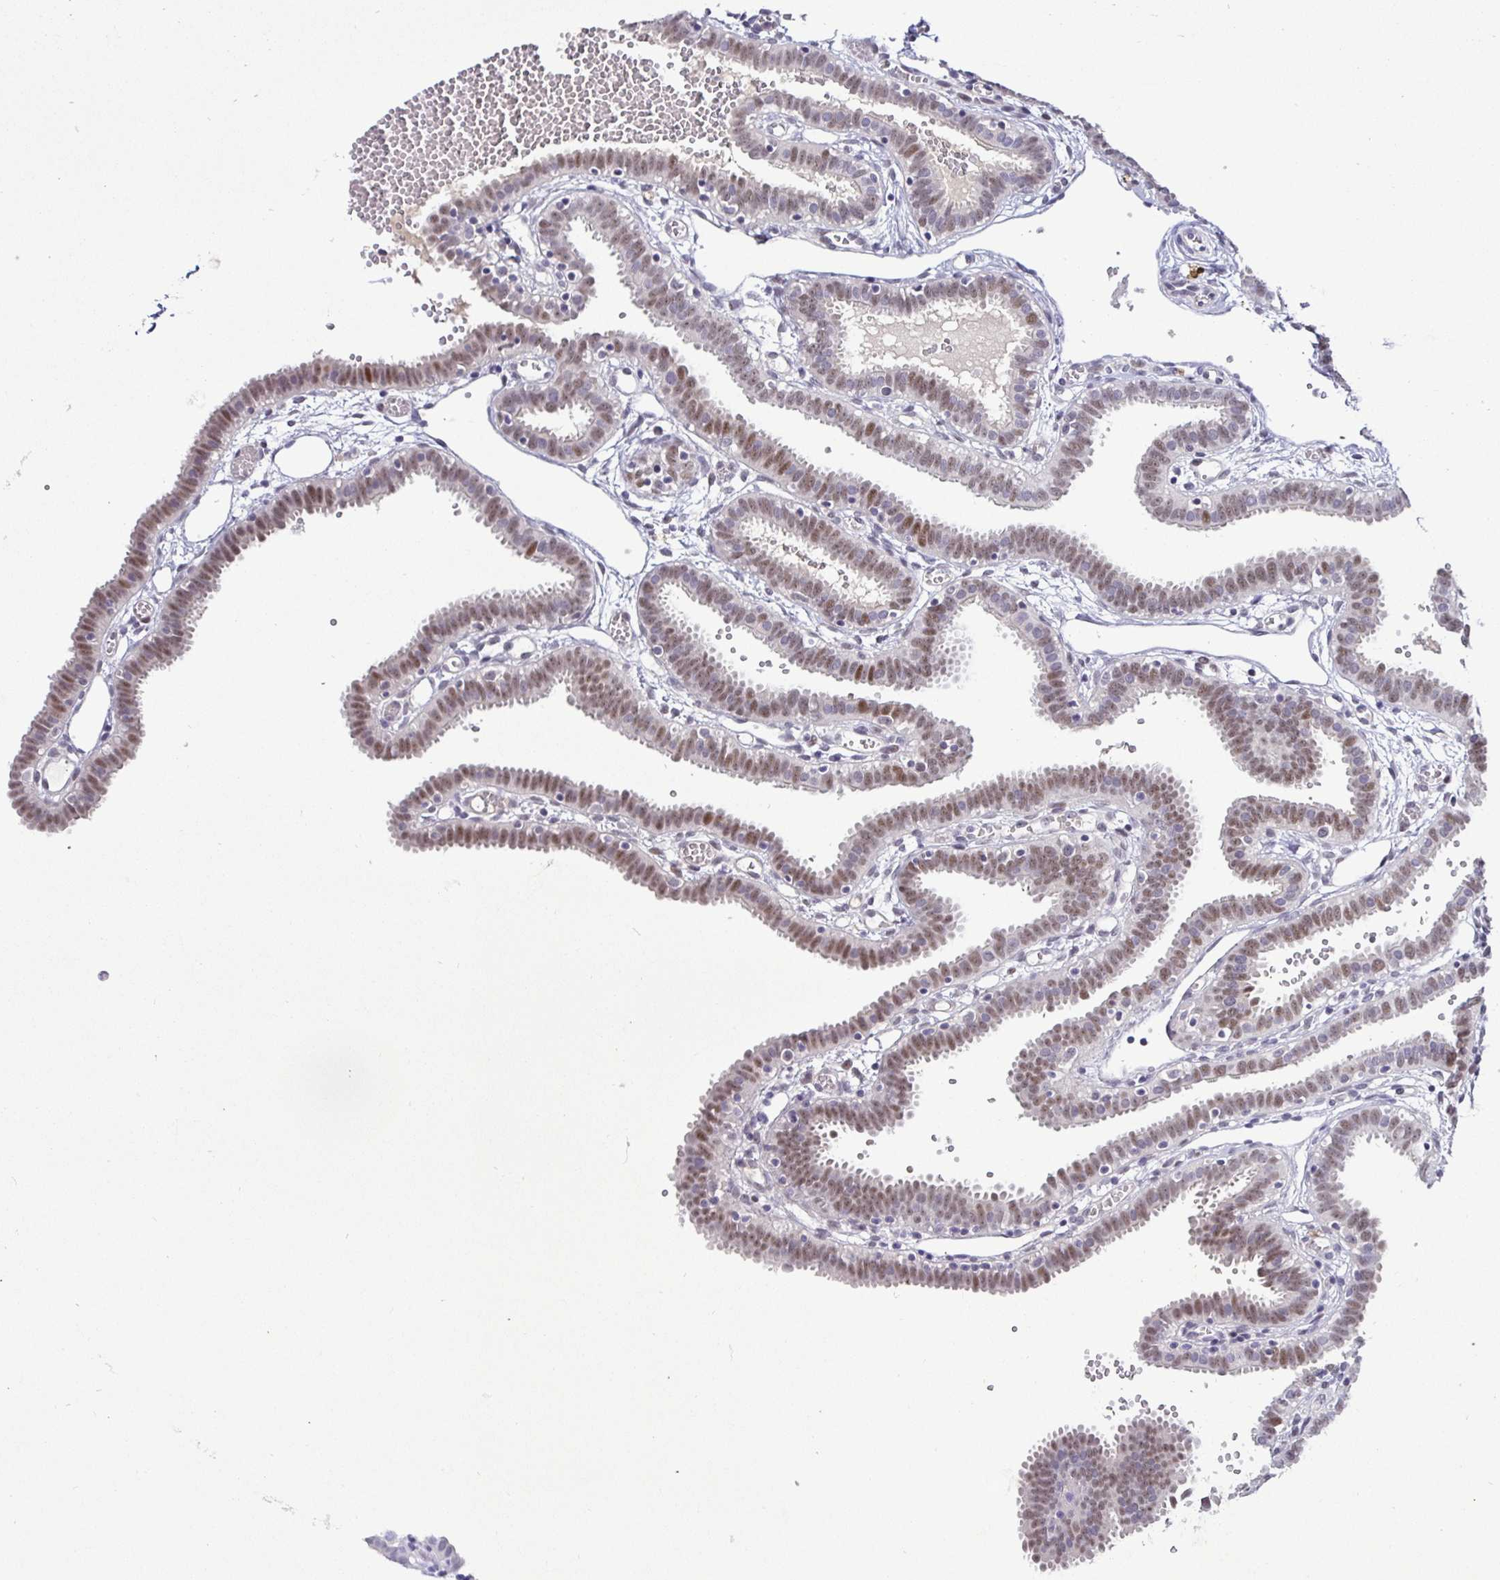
{"staining": {"intensity": "moderate", "quantity": ">75%", "location": "nuclear"}, "tissue": "fallopian tube", "cell_type": "Glandular cells", "image_type": "normal", "snomed": [{"axis": "morphology", "description": "Normal tissue, NOS"}, {"axis": "topography", "description": "Fallopian tube"}], "caption": "Glandular cells exhibit moderate nuclear expression in about >75% of cells in benign fallopian tube. (DAB (3,3'-diaminobenzidine) IHC with brightfield microscopy, high magnification).", "gene": "NUP188", "patient": {"sex": "female", "age": 37}}